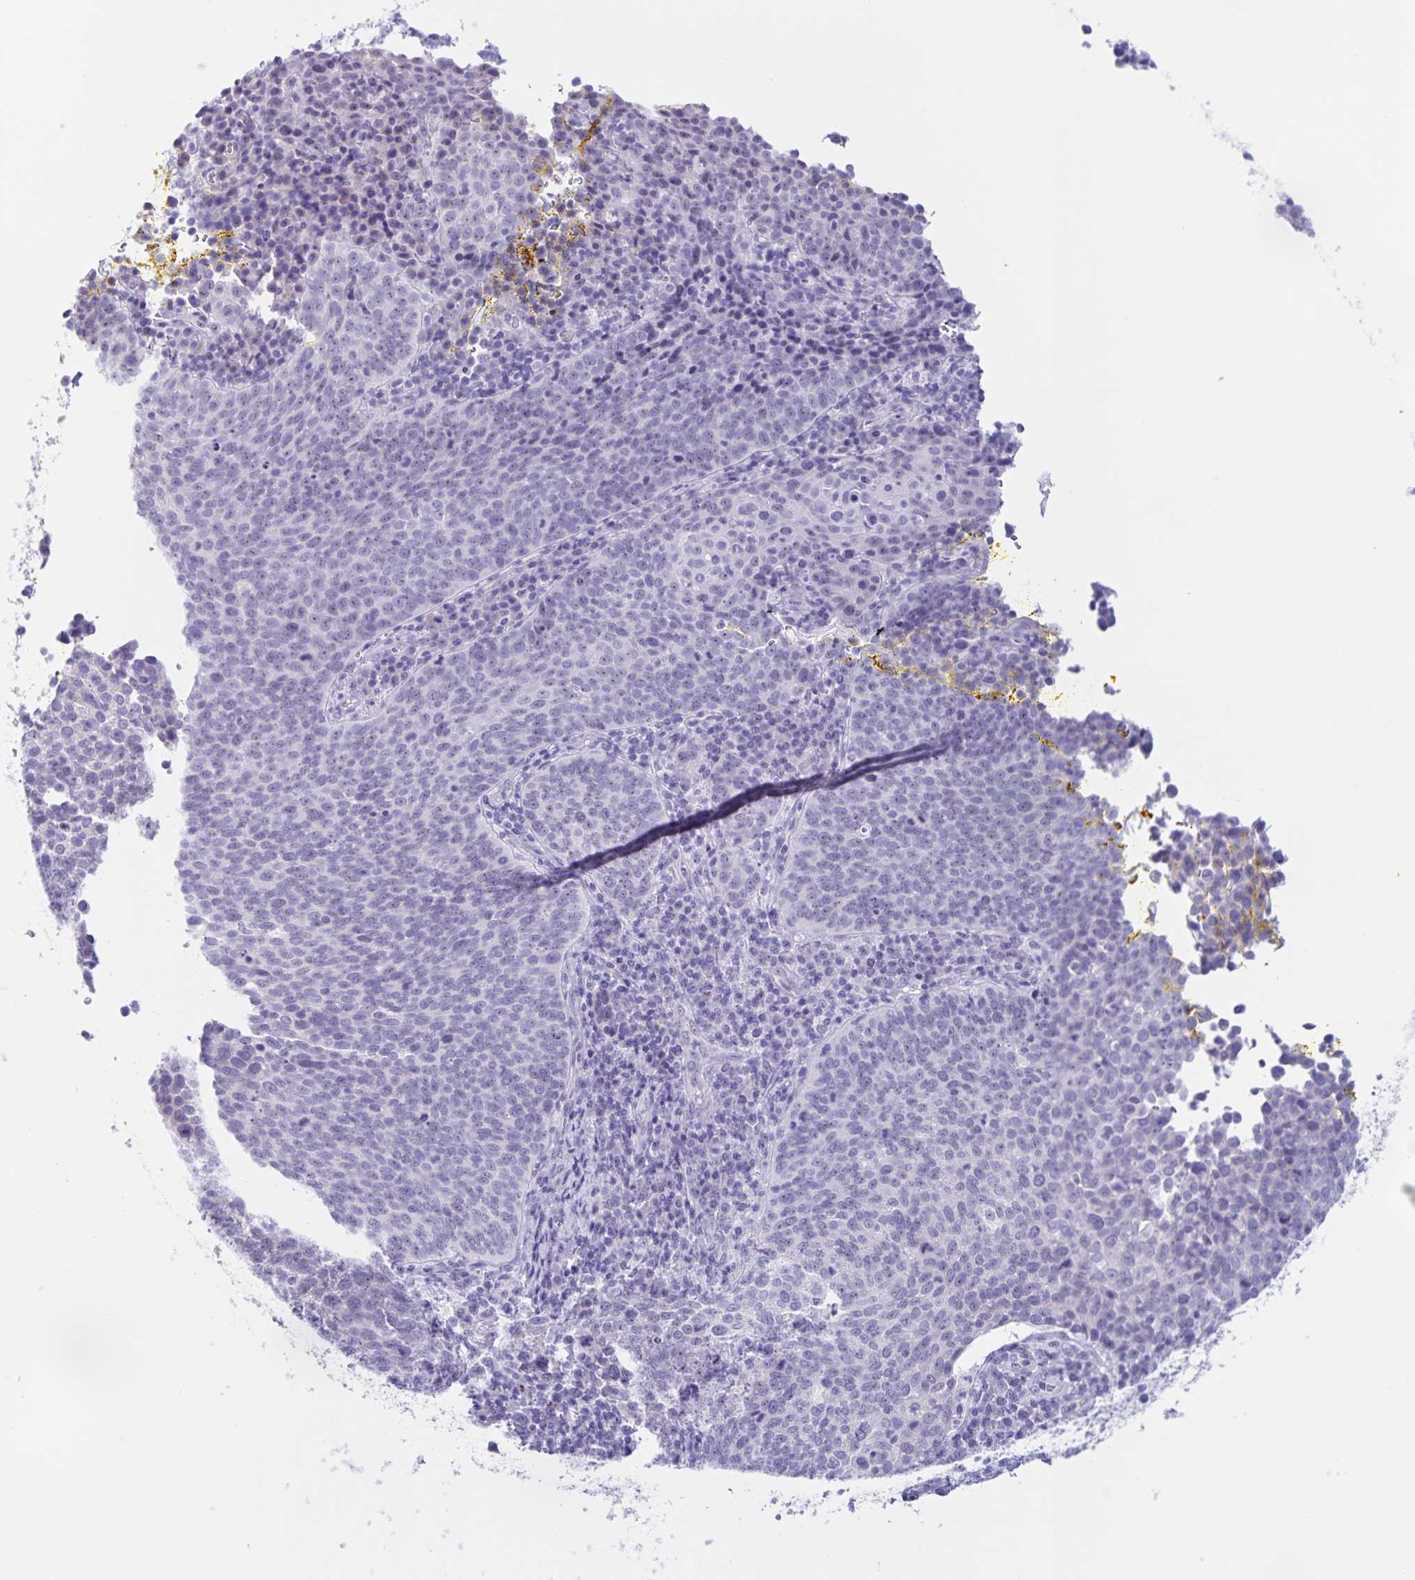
{"staining": {"intensity": "negative", "quantity": "none", "location": "none"}, "tissue": "cervical cancer", "cell_type": "Tumor cells", "image_type": "cancer", "snomed": [{"axis": "morphology", "description": "Squamous cell carcinoma, NOS"}, {"axis": "topography", "description": "Cervix"}], "caption": "High power microscopy histopathology image of an immunohistochemistry micrograph of squamous cell carcinoma (cervical), revealing no significant staining in tumor cells.", "gene": "FAM170A", "patient": {"sex": "female", "age": 34}}